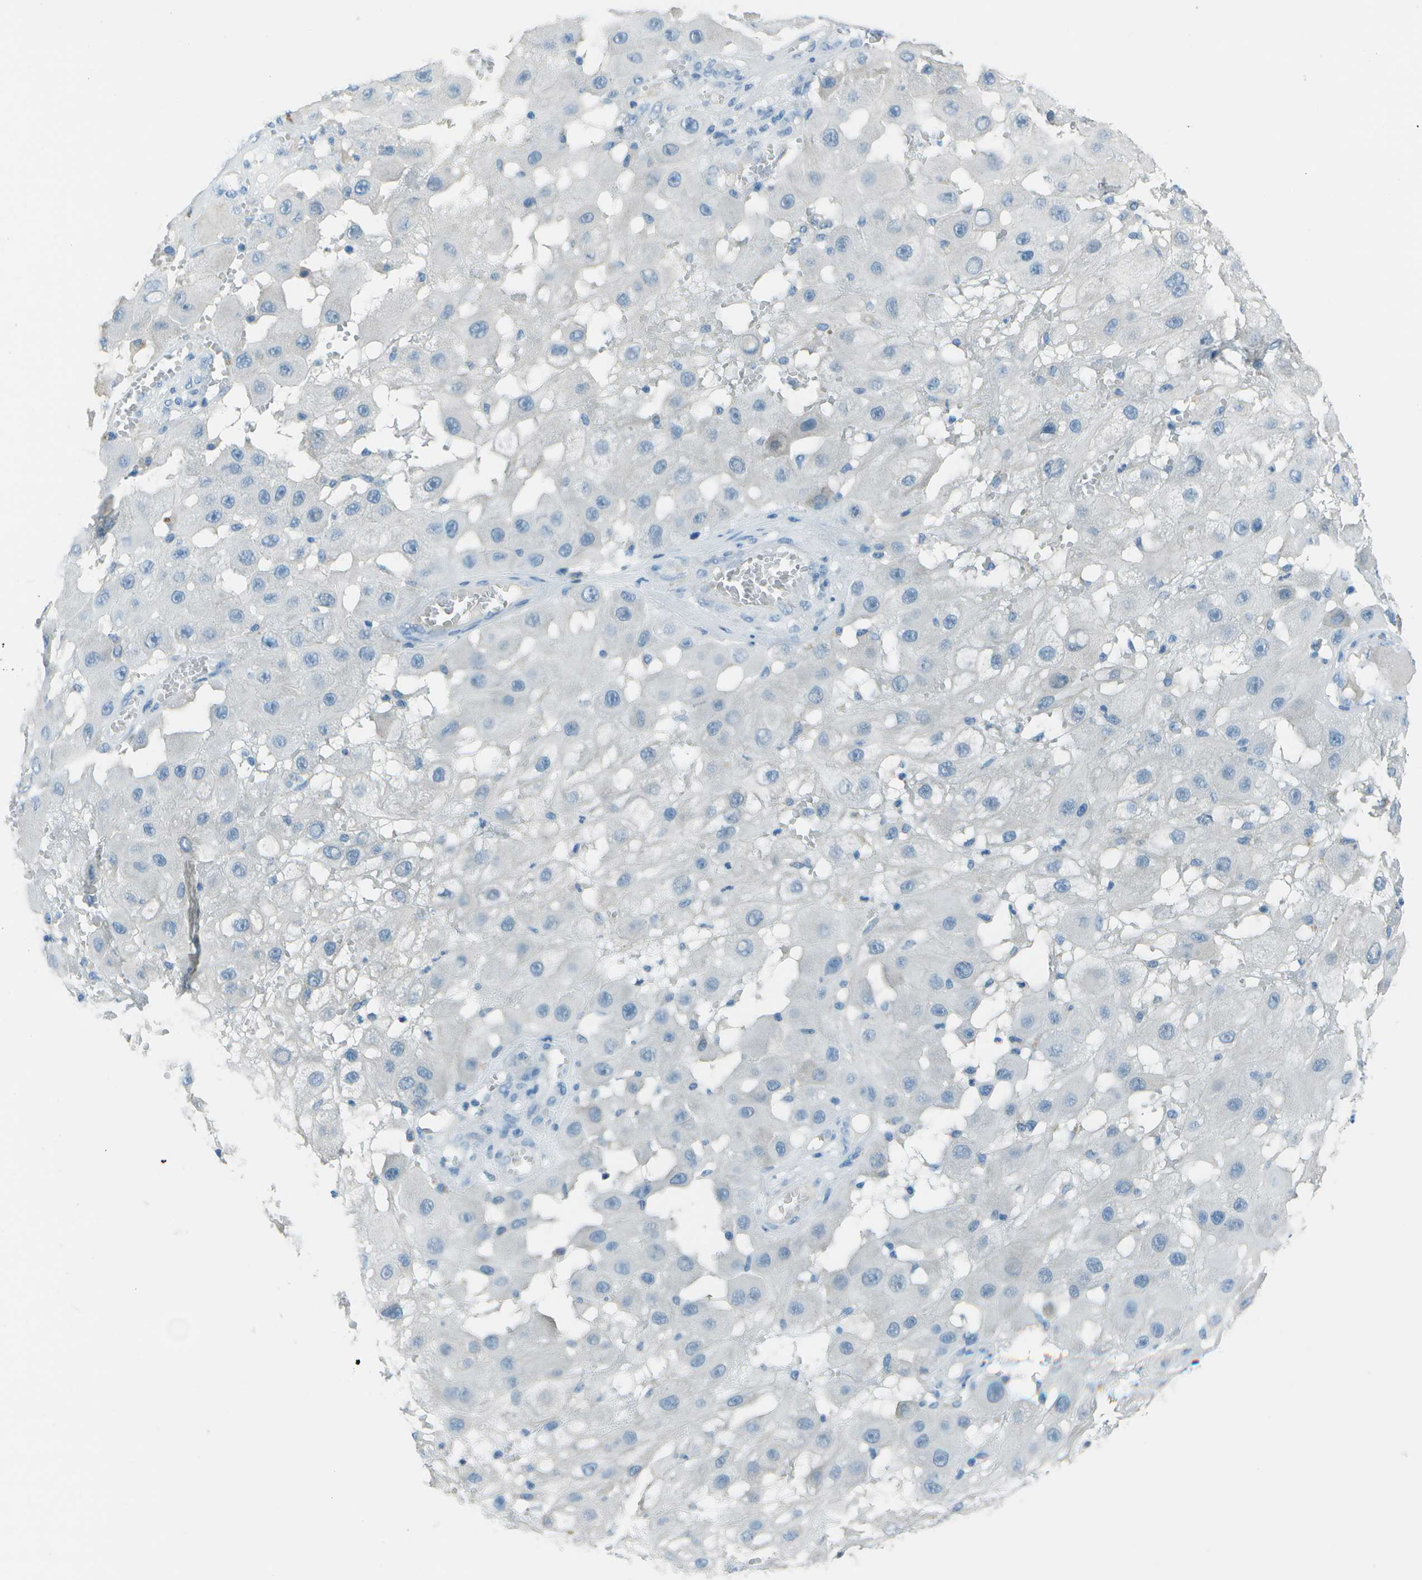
{"staining": {"intensity": "negative", "quantity": "none", "location": "none"}, "tissue": "melanoma", "cell_type": "Tumor cells", "image_type": "cancer", "snomed": [{"axis": "morphology", "description": "Malignant melanoma, NOS"}, {"axis": "topography", "description": "Skin"}], "caption": "Tumor cells show no significant positivity in malignant melanoma.", "gene": "FGF1", "patient": {"sex": "female", "age": 81}}